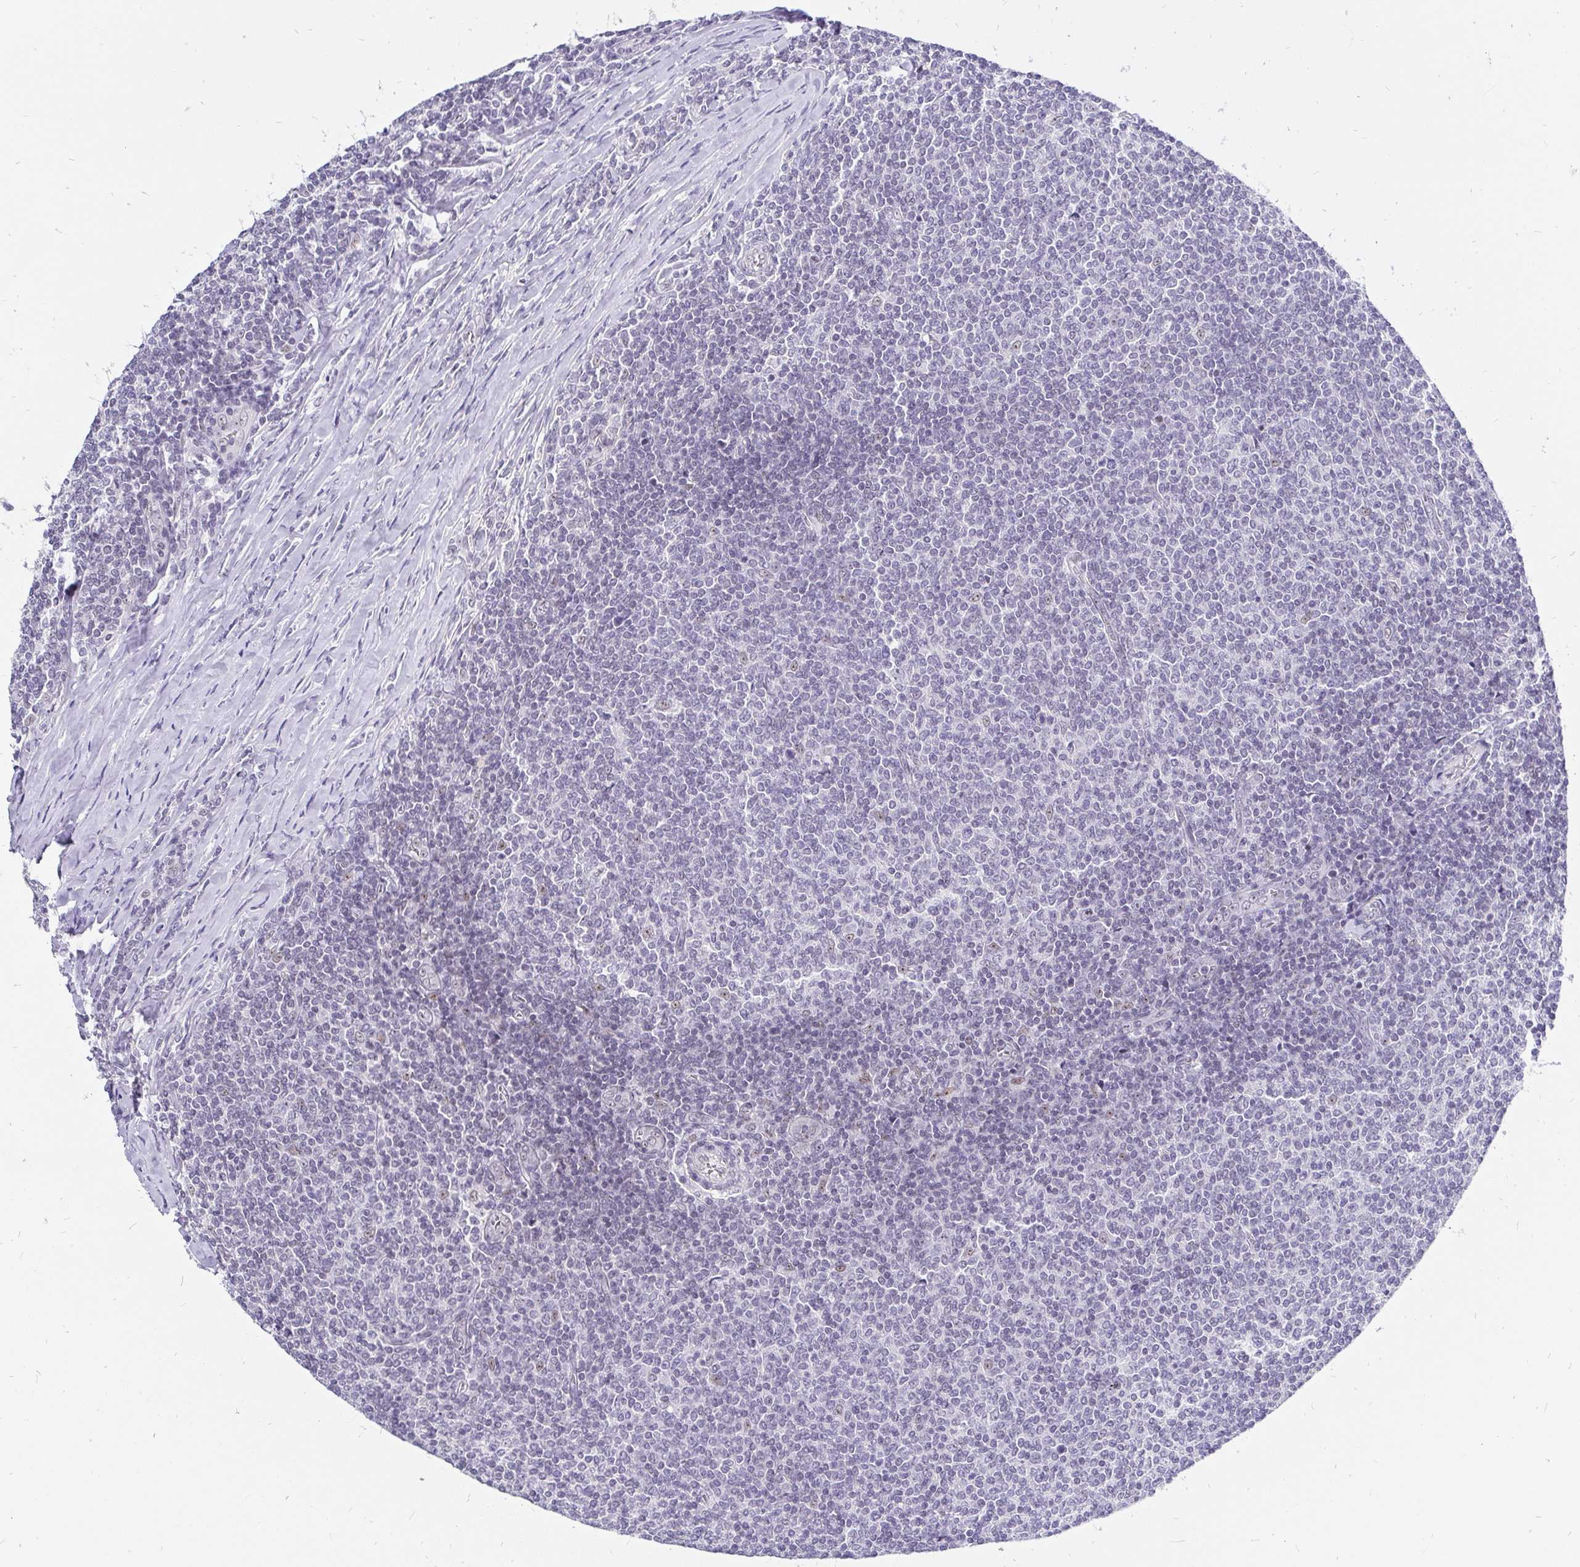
{"staining": {"intensity": "negative", "quantity": "none", "location": "none"}, "tissue": "lymphoma", "cell_type": "Tumor cells", "image_type": "cancer", "snomed": [{"axis": "morphology", "description": "Malignant lymphoma, non-Hodgkin's type, Low grade"}, {"axis": "topography", "description": "Lymph node"}], "caption": "Protein analysis of low-grade malignant lymphoma, non-Hodgkin's type shows no significant expression in tumor cells.", "gene": "ZNF860", "patient": {"sex": "male", "age": 52}}